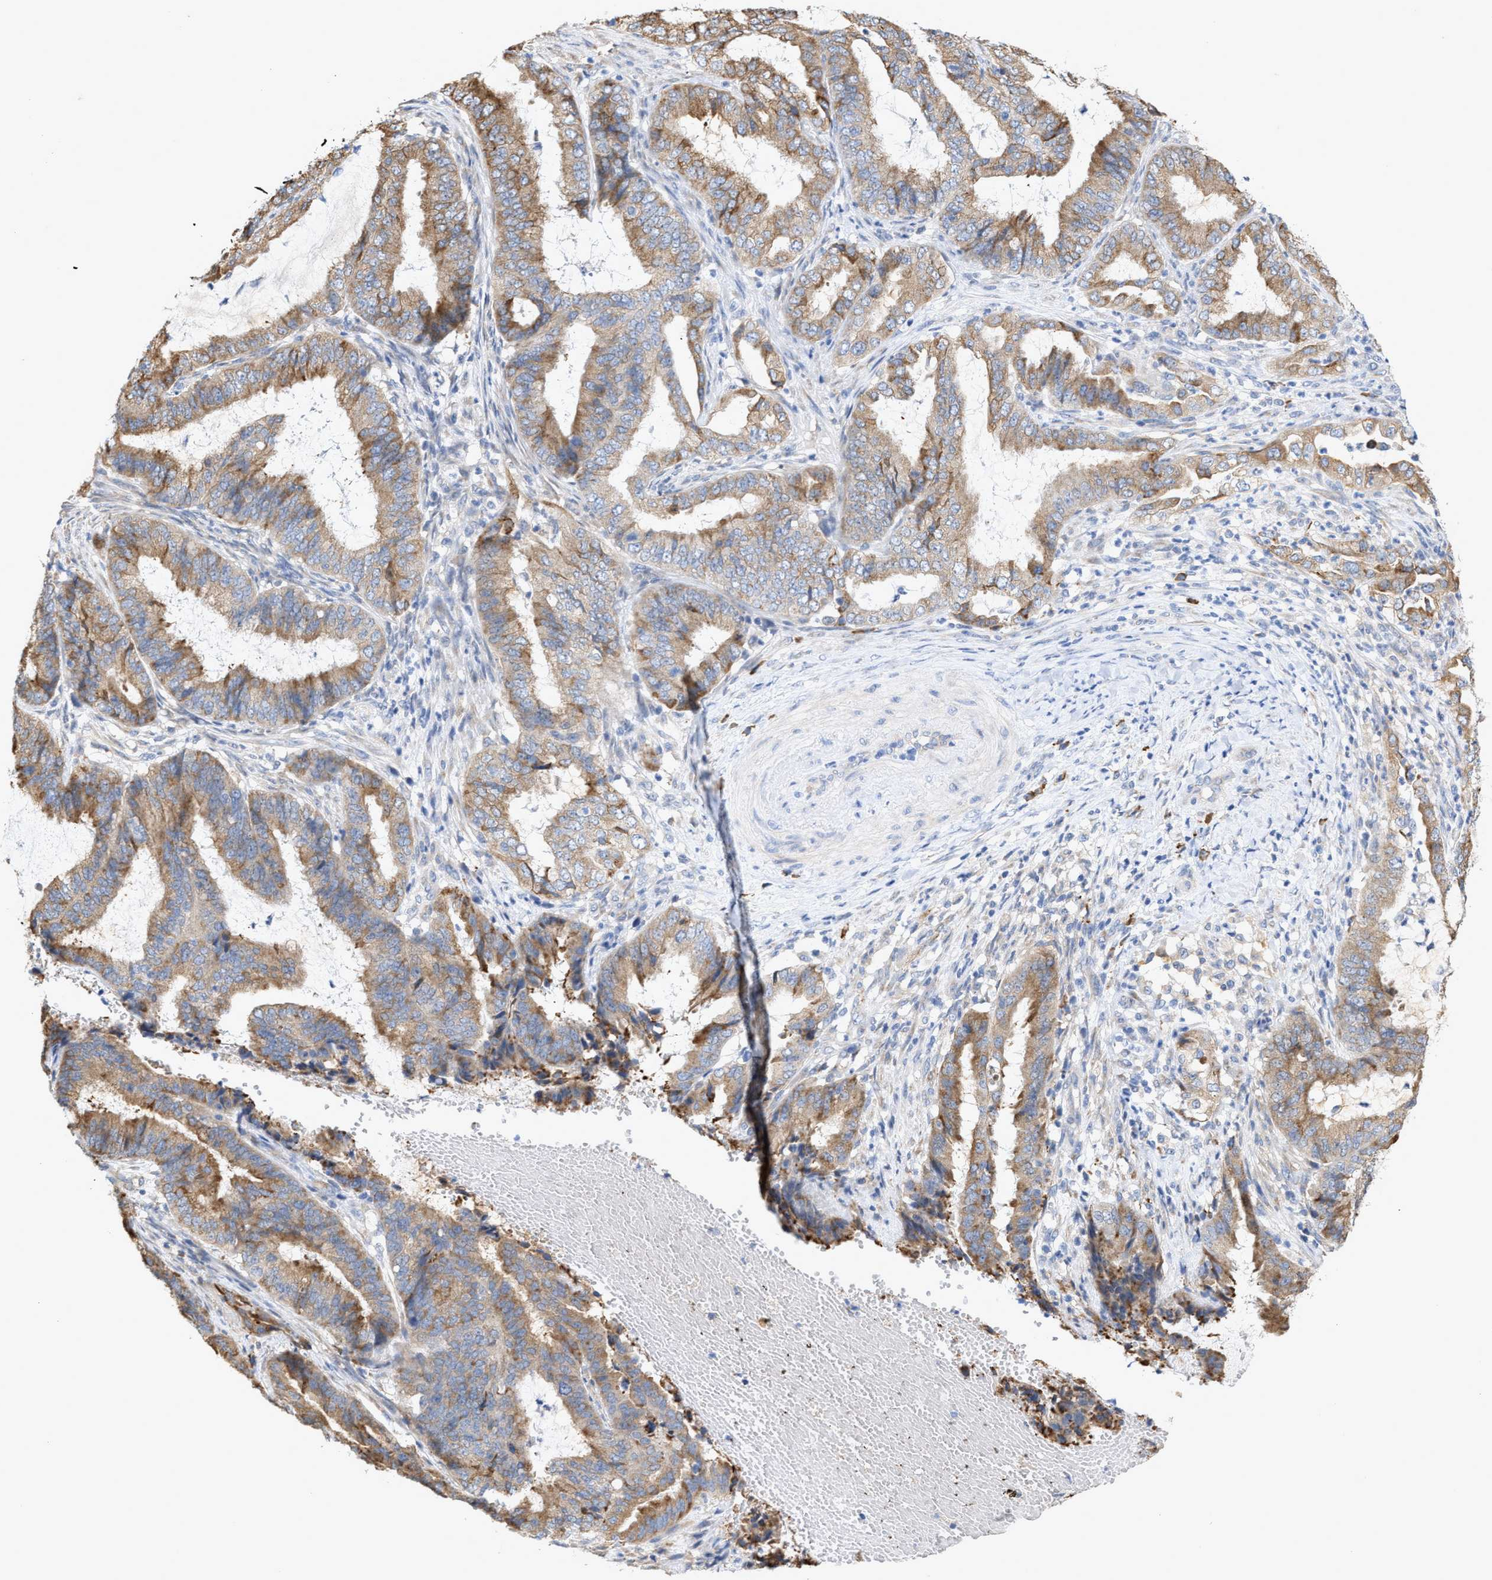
{"staining": {"intensity": "moderate", "quantity": ">75%", "location": "cytoplasmic/membranous"}, "tissue": "endometrial cancer", "cell_type": "Tumor cells", "image_type": "cancer", "snomed": [{"axis": "morphology", "description": "Adenocarcinoma, NOS"}, {"axis": "topography", "description": "Endometrium"}], "caption": "Protein positivity by IHC demonstrates moderate cytoplasmic/membranous expression in approximately >75% of tumor cells in endometrial adenocarcinoma.", "gene": "RYR2", "patient": {"sex": "female", "age": 51}}